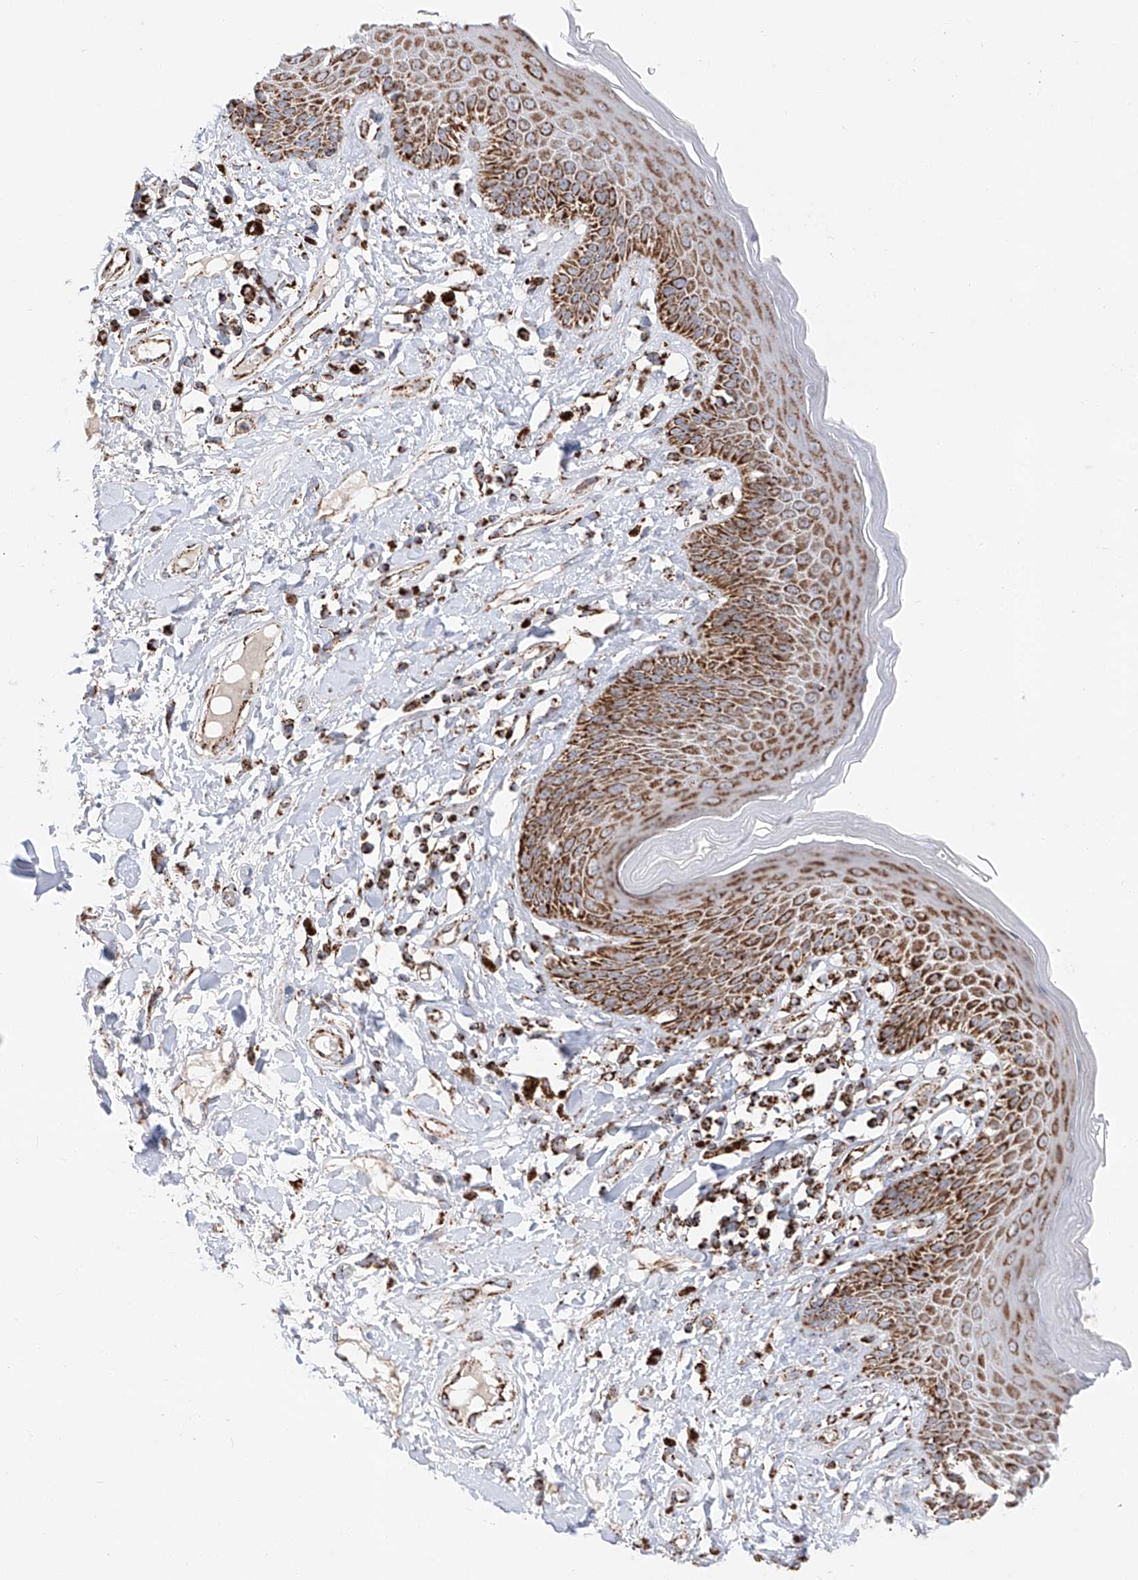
{"staining": {"intensity": "strong", "quantity": ">75%", "location": "cytoplasmic/membranous"}, "tissue": "skin", "cell_type": "Epidermal cells", "image_type": "normal", "snomed": [{"axis": "morphology", "description": "Normal tissue, NOS"}, {"axis": "topography", "description": "Anal"}], "caption": "Strong cytoplasmic/membranous positivity is identified in approximately >75% of epidermal cells in normal skin.", "gene": "TTC27", "patient": {"sex": "female", "age": 78}}